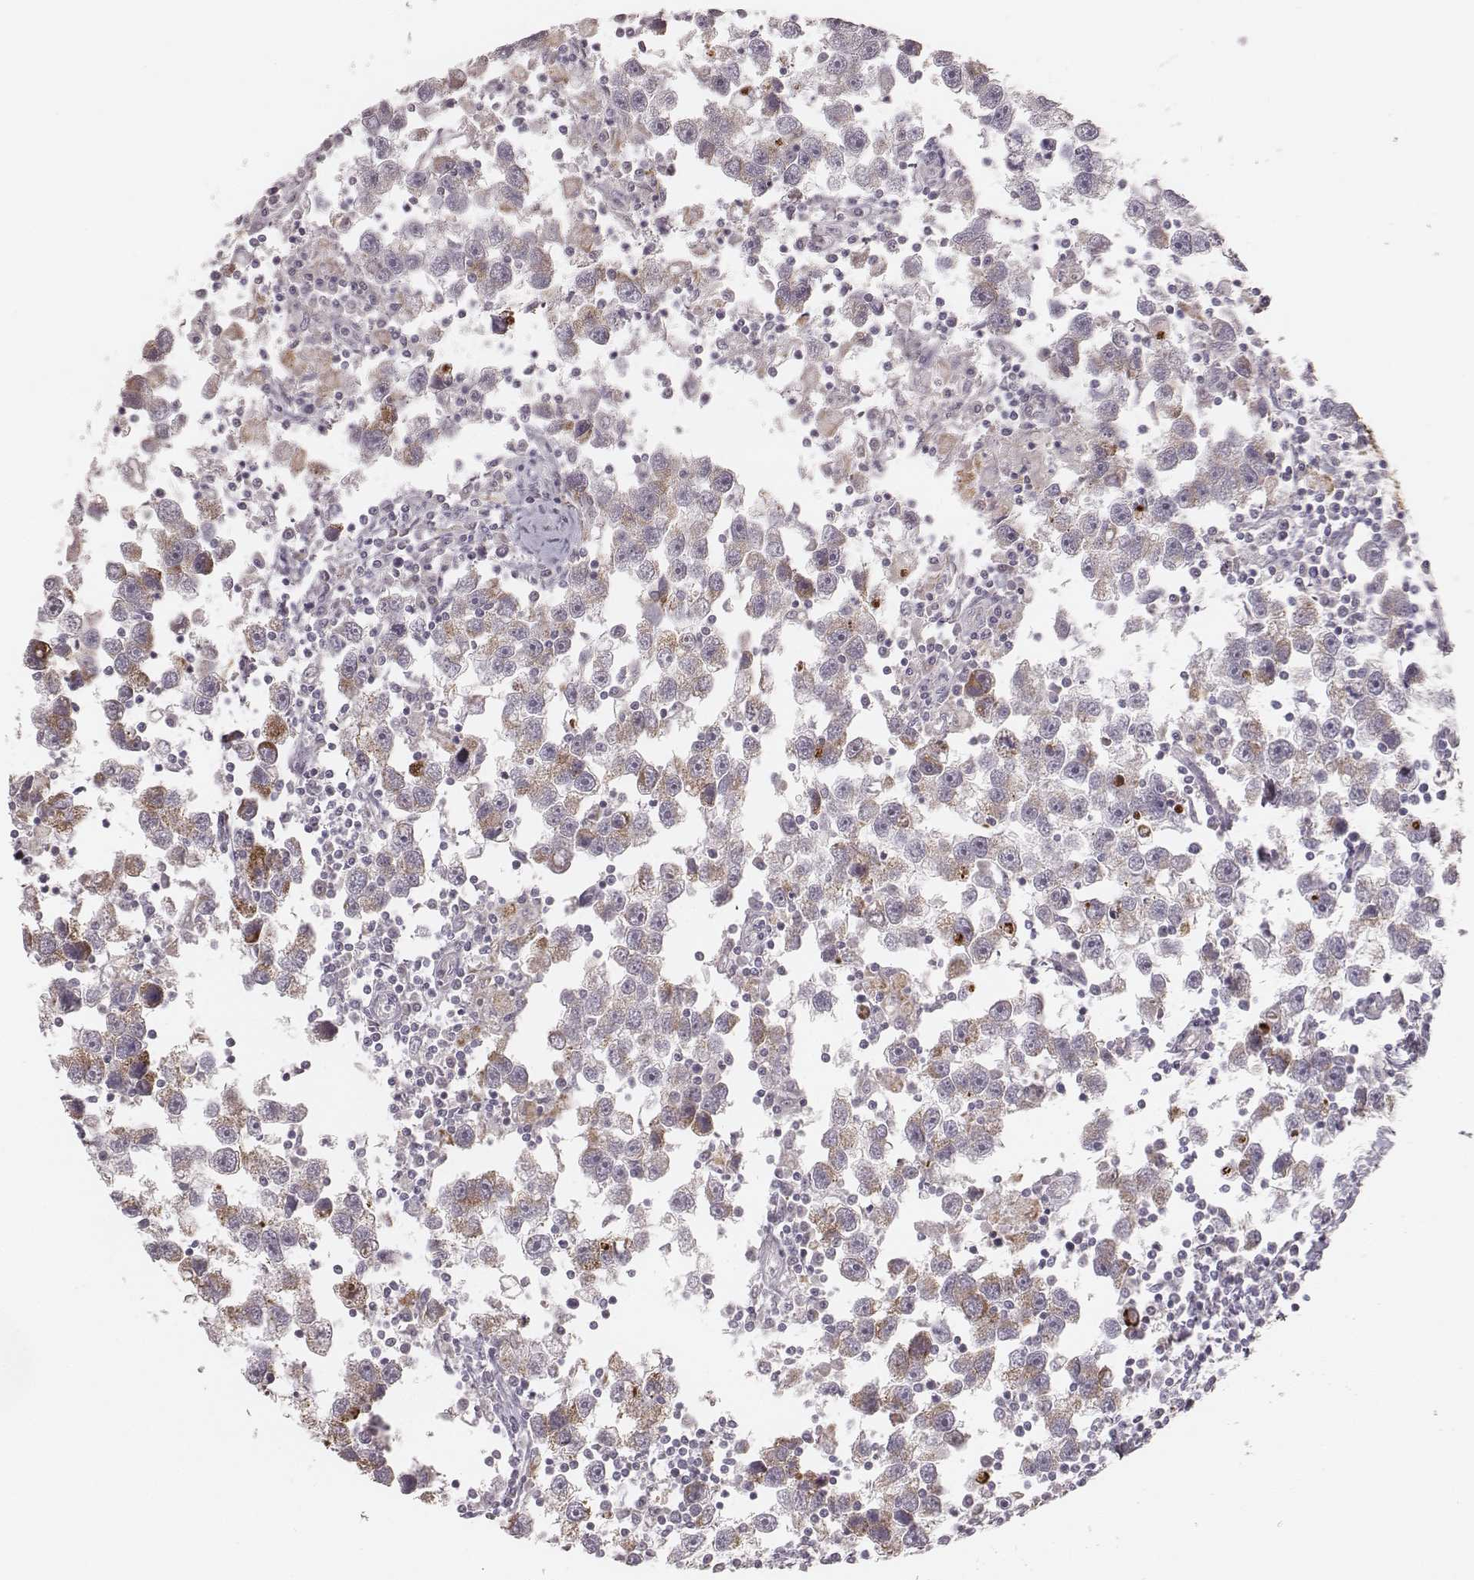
{"staining": {"intensity": "moderate", "quantity": "25%-75%", "location": "cytoplasmic/membranous"}, "tissue": "testis cancer", "cell_type": "Tumor cells", "image_type": "cancer", "snomed": [{"axis": "morphology", "description": "Seminoma, NOS"}, {"axis": "topography", "description": "Testis"}], "caption": "This image shows testis cancer stained with IHC to label a protein in brown. The cytoplasmic/membranous of tumor cells show moderate positivity for the protein. Nuclei are counter-stained blue.", "gene": "TUFM", "patient": {"sex": "male", "age": 30}}